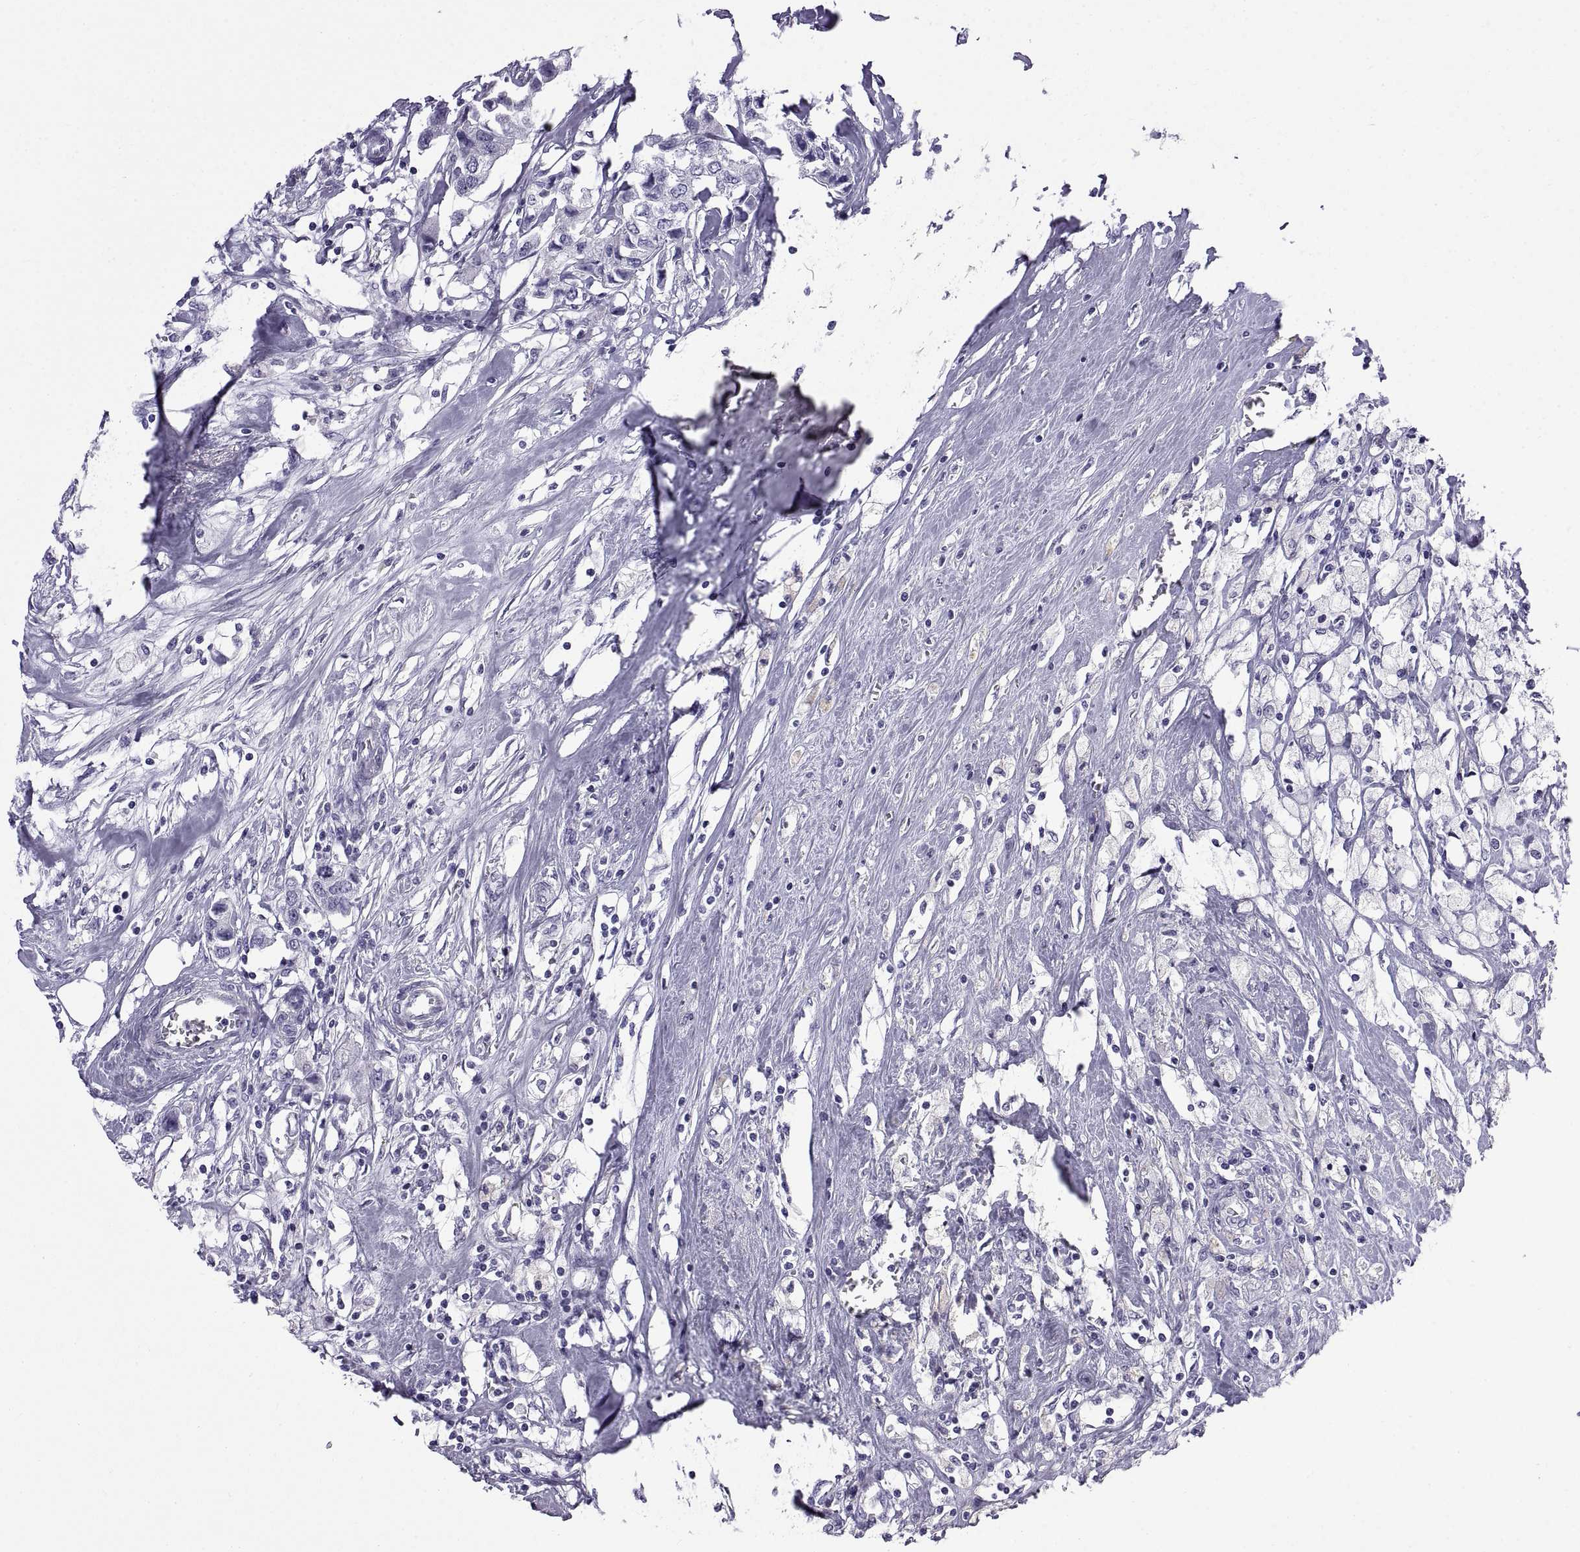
{"staining": {"intensity": "negative", "quantity": "none", "location": "none"}, "tissue": "breast cancer", "cell_type": "Tumor cells", "image_type": "cancer", "snomed": [{"axis": "morphology", "description": "Duct carcinoma"}, {"axis": "topography", "description": "Breast"}], "caption": "Immunohistochemical staining of human breast cancer (intraductal carcinoma) displays no significant positivity in tumor cells.", "gene": "SPDYE1", "patient": {"sex": "female", "age": 80}}